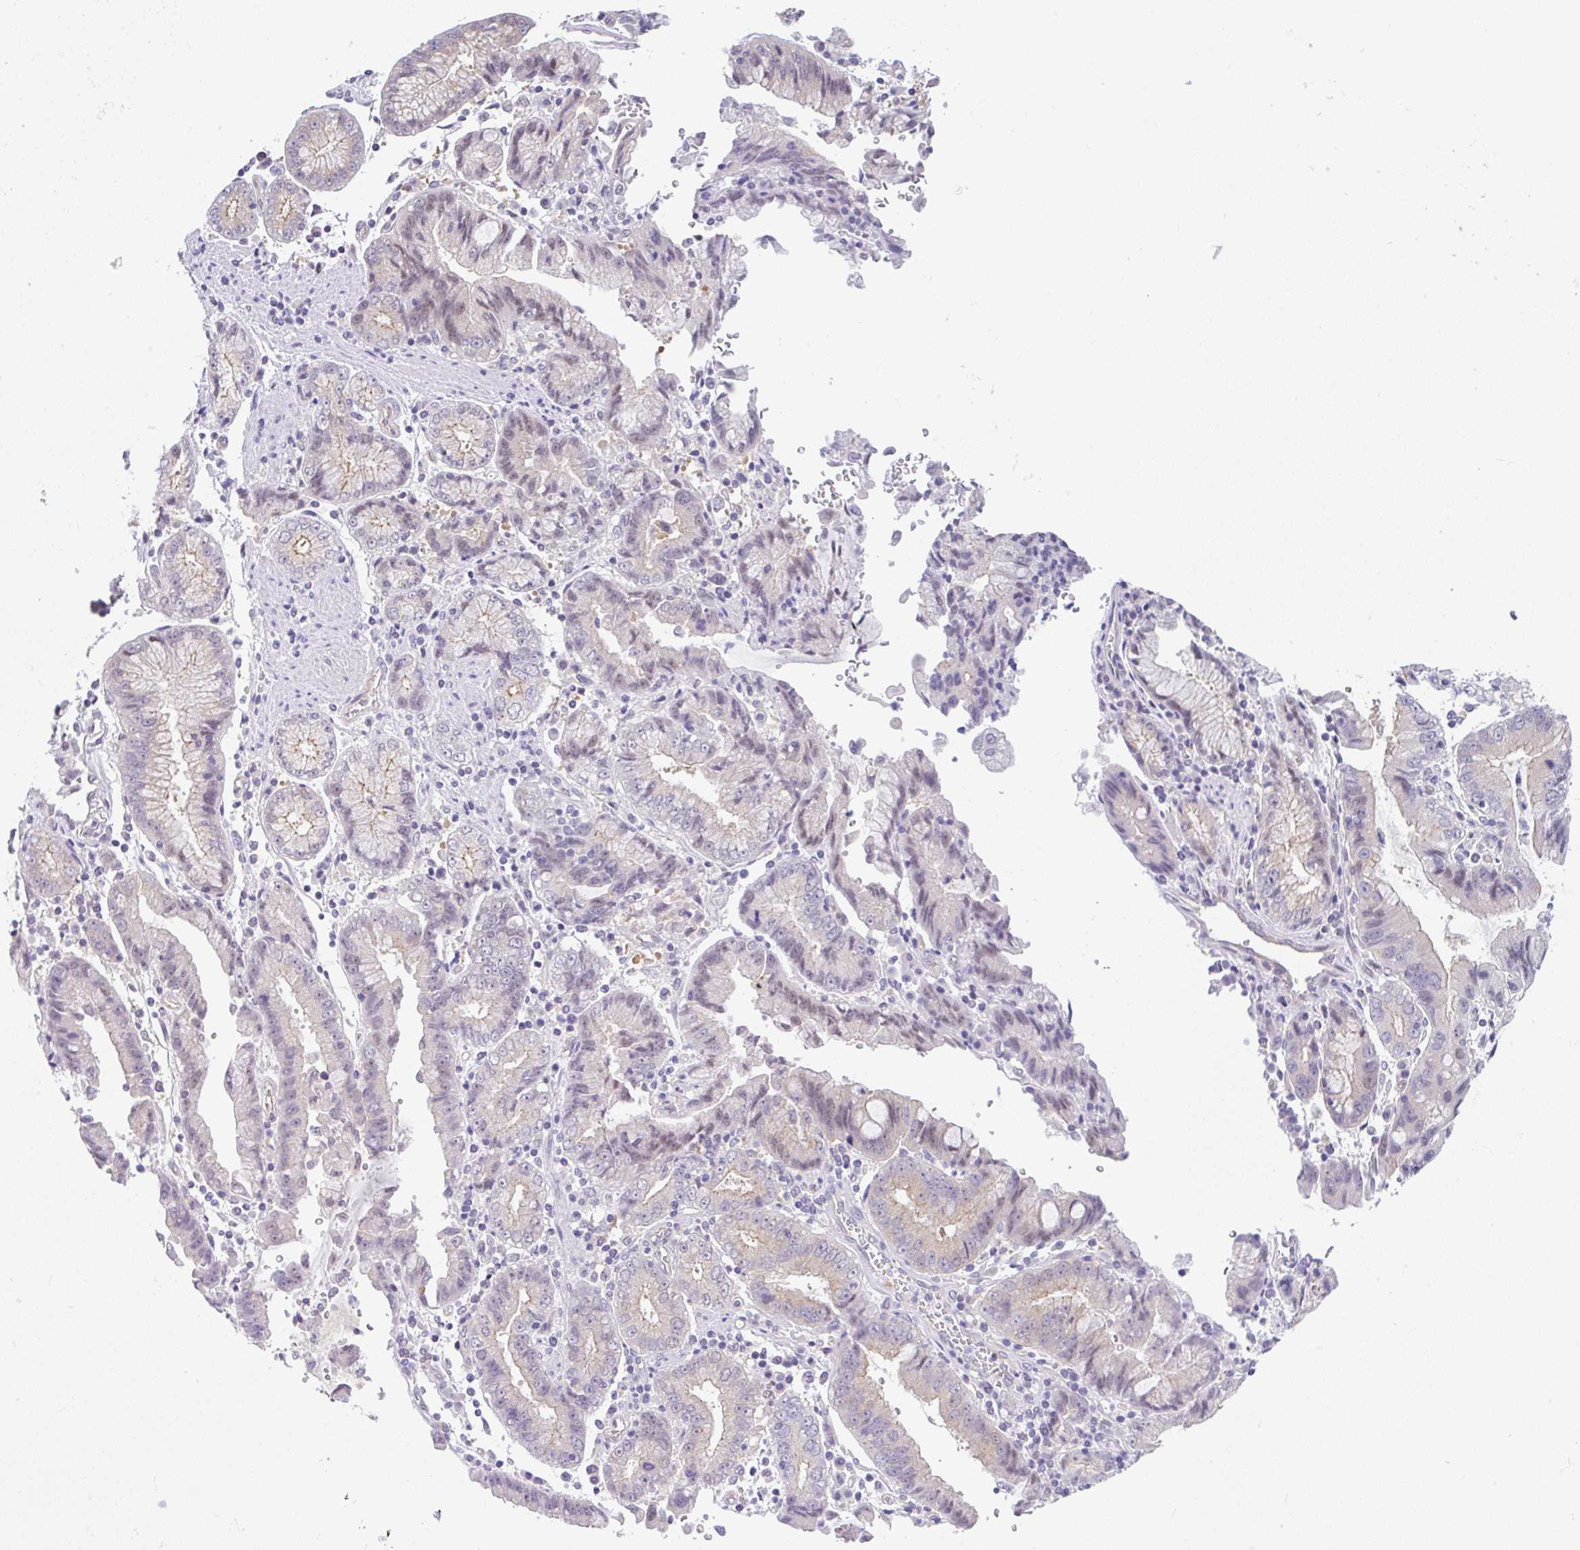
{"staining": {"intensity": "negative", "quantity": "none", "location": "none"}, "tissue": "stomach cancer", "cell_type": "Tumor cells", "image_type": "cancer", "snomed": [{"axis": "morphology", "description": "Adenocarcinoma, NOS"}, {"axis": "topography", "description": "Stomach"}], "caption": "Immunohistochemical staining of adenocarcinoma (stomach) shows no significant positivity in tumor cells.", "gene": "CGNL1", "patient": {"sex": "male", "age": 62}}